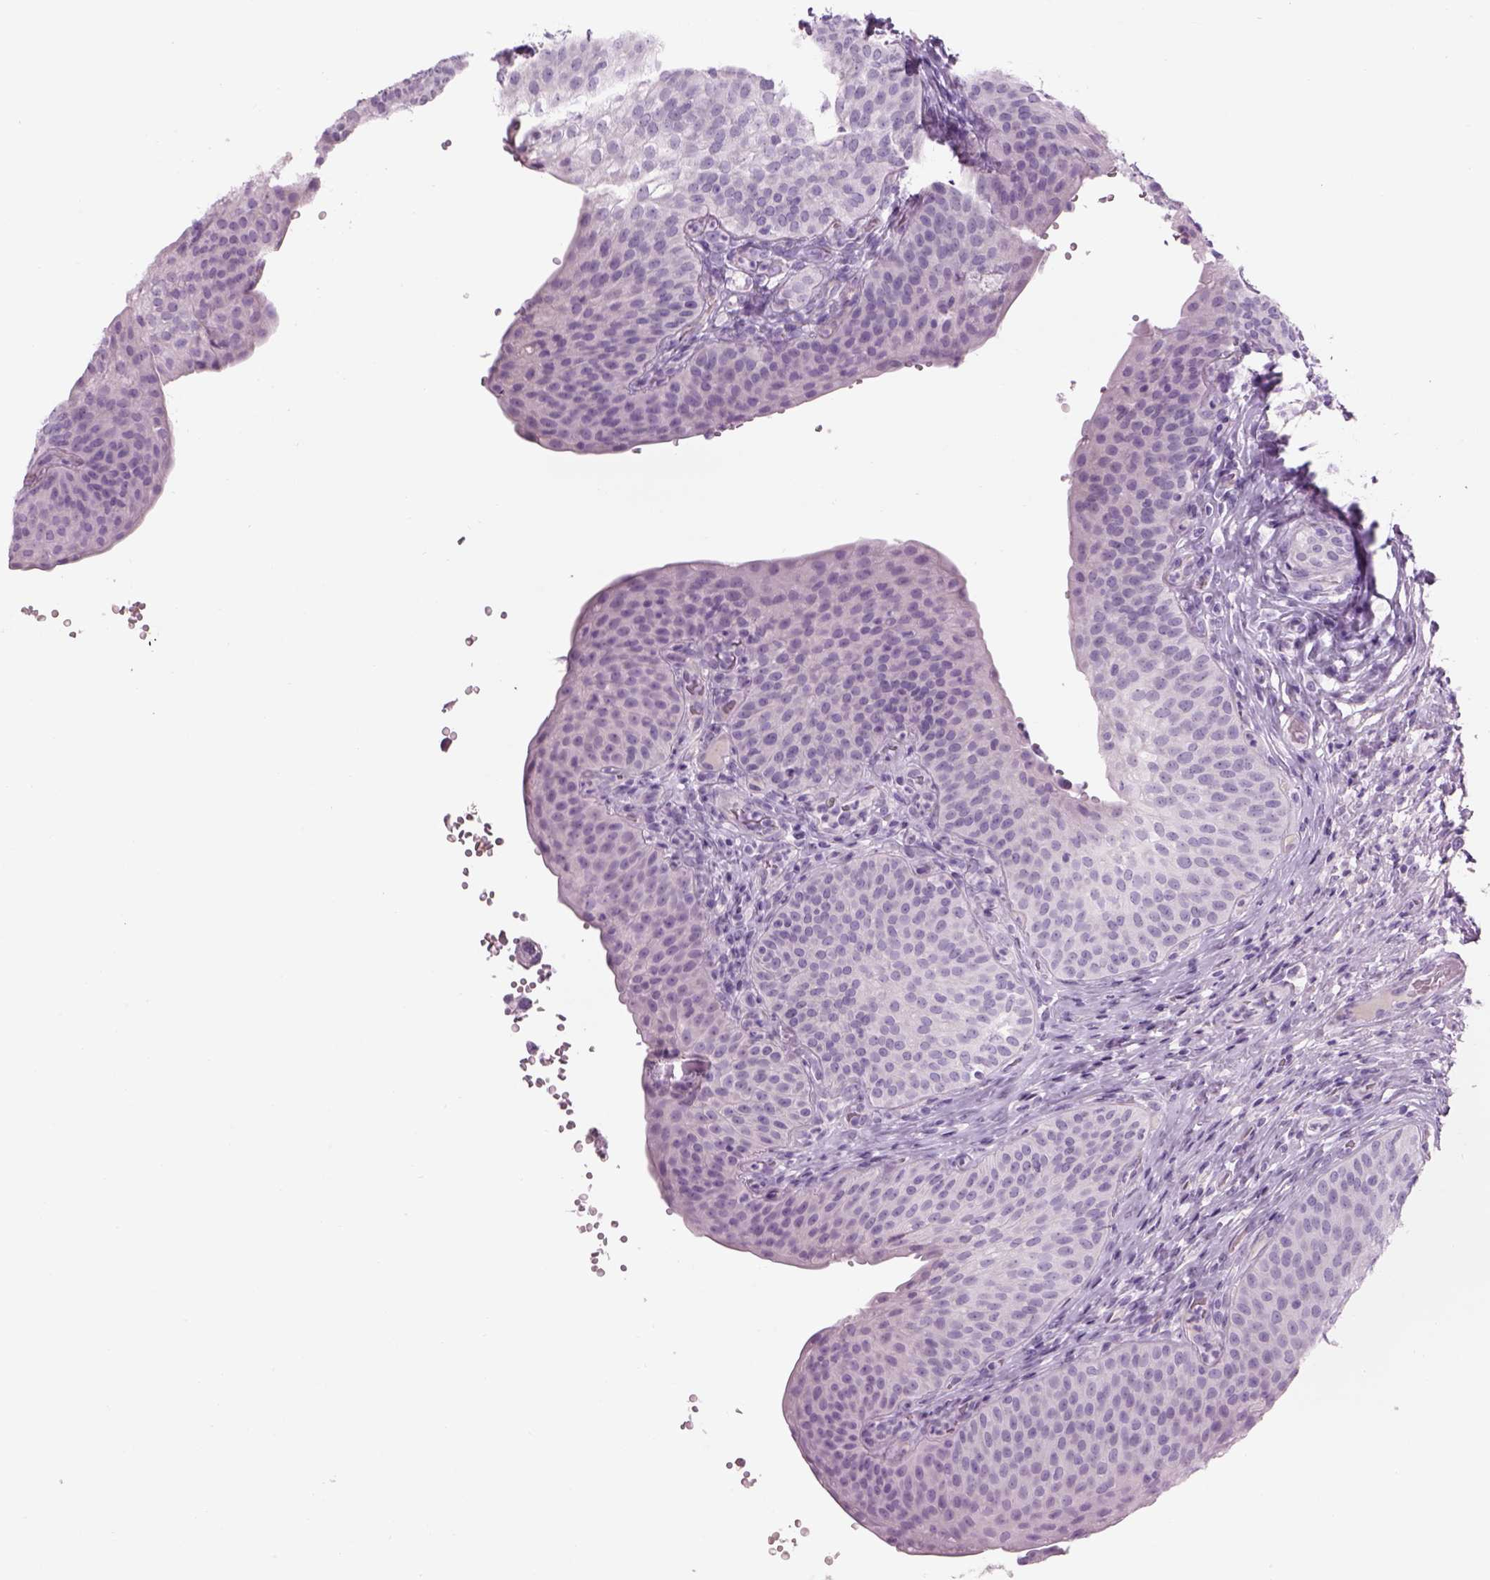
{"staining": {"intensity": "negative", "quantity": "none", "location": "none"}, "tissue": "urinary bladder", "cell_type": "Urothelial cells", "image_type": "normal", "snomed": [{"axis": "morphology", "description": "Normal tissue, NOS"}, {"axis": "topography", "description": "Urinary bladder"}], "caption": "Histopathology image shows no protein staining in urothelial cells of unremarkable urinary bladder. (DAB (3,3'-diaminobenzidine) immunohistochemistry (IHC), high magnification).", "gene": "GAS2L2", "patient": {"sex": "male", "age": 66}}